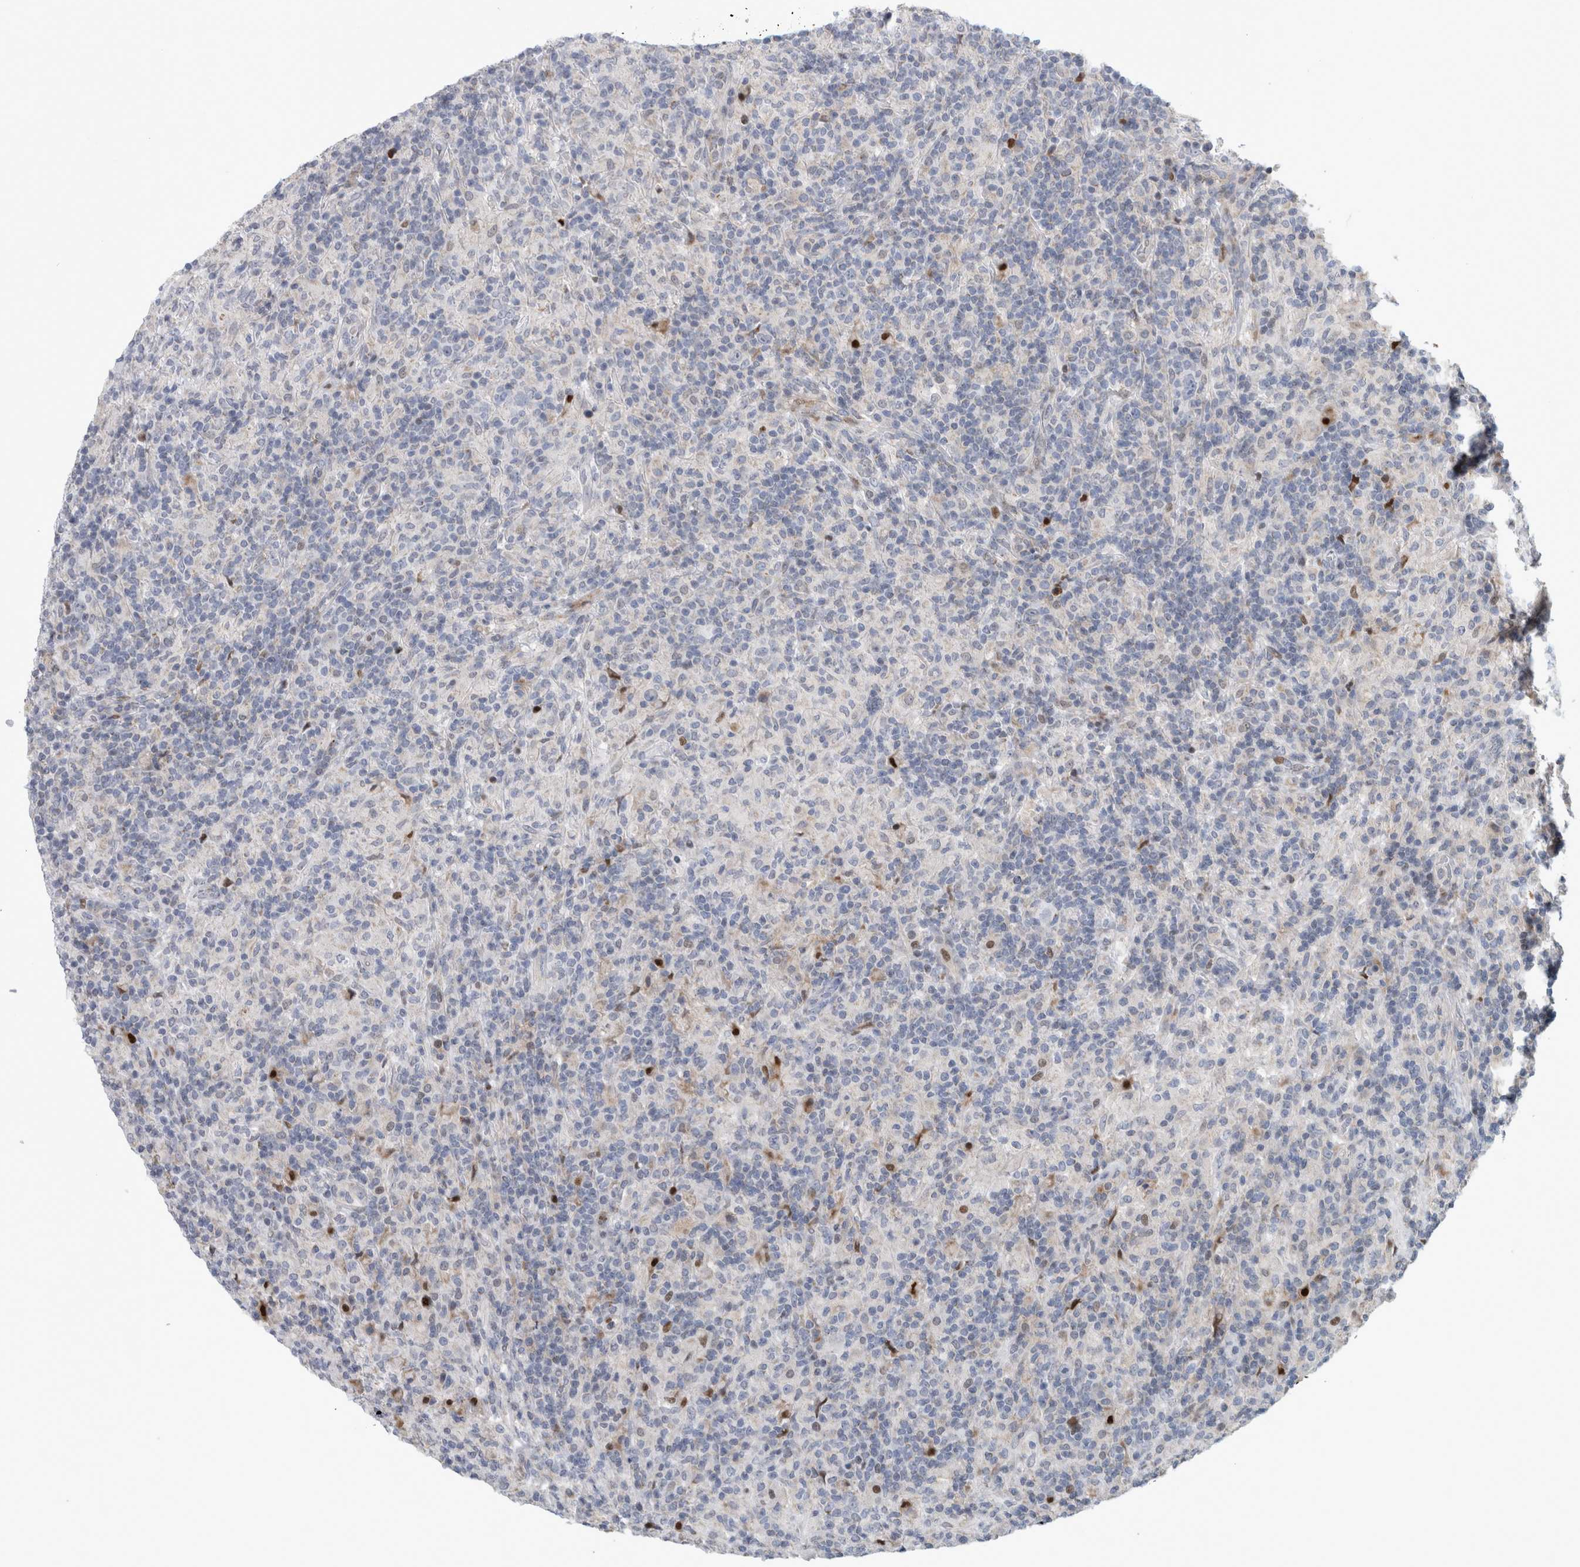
{"staining": {"intensity": "negative", "quantity": "none", "location": "none"}, "tissue": "lymphoma", "cell_type": "Tumor cells", "image_type": "cancer", "snomed": [{"axis": "morphology", "description": "Hodgkin's disease, NOS"}, {"axis": "topography", "description": "Lymph node"}], "caption": "An IHC image of lymphoma is shown. There is no staining in tumor cells of lymphoma.", "gene": "RBM48", "patient": {"sex": "male", "age": 70}}